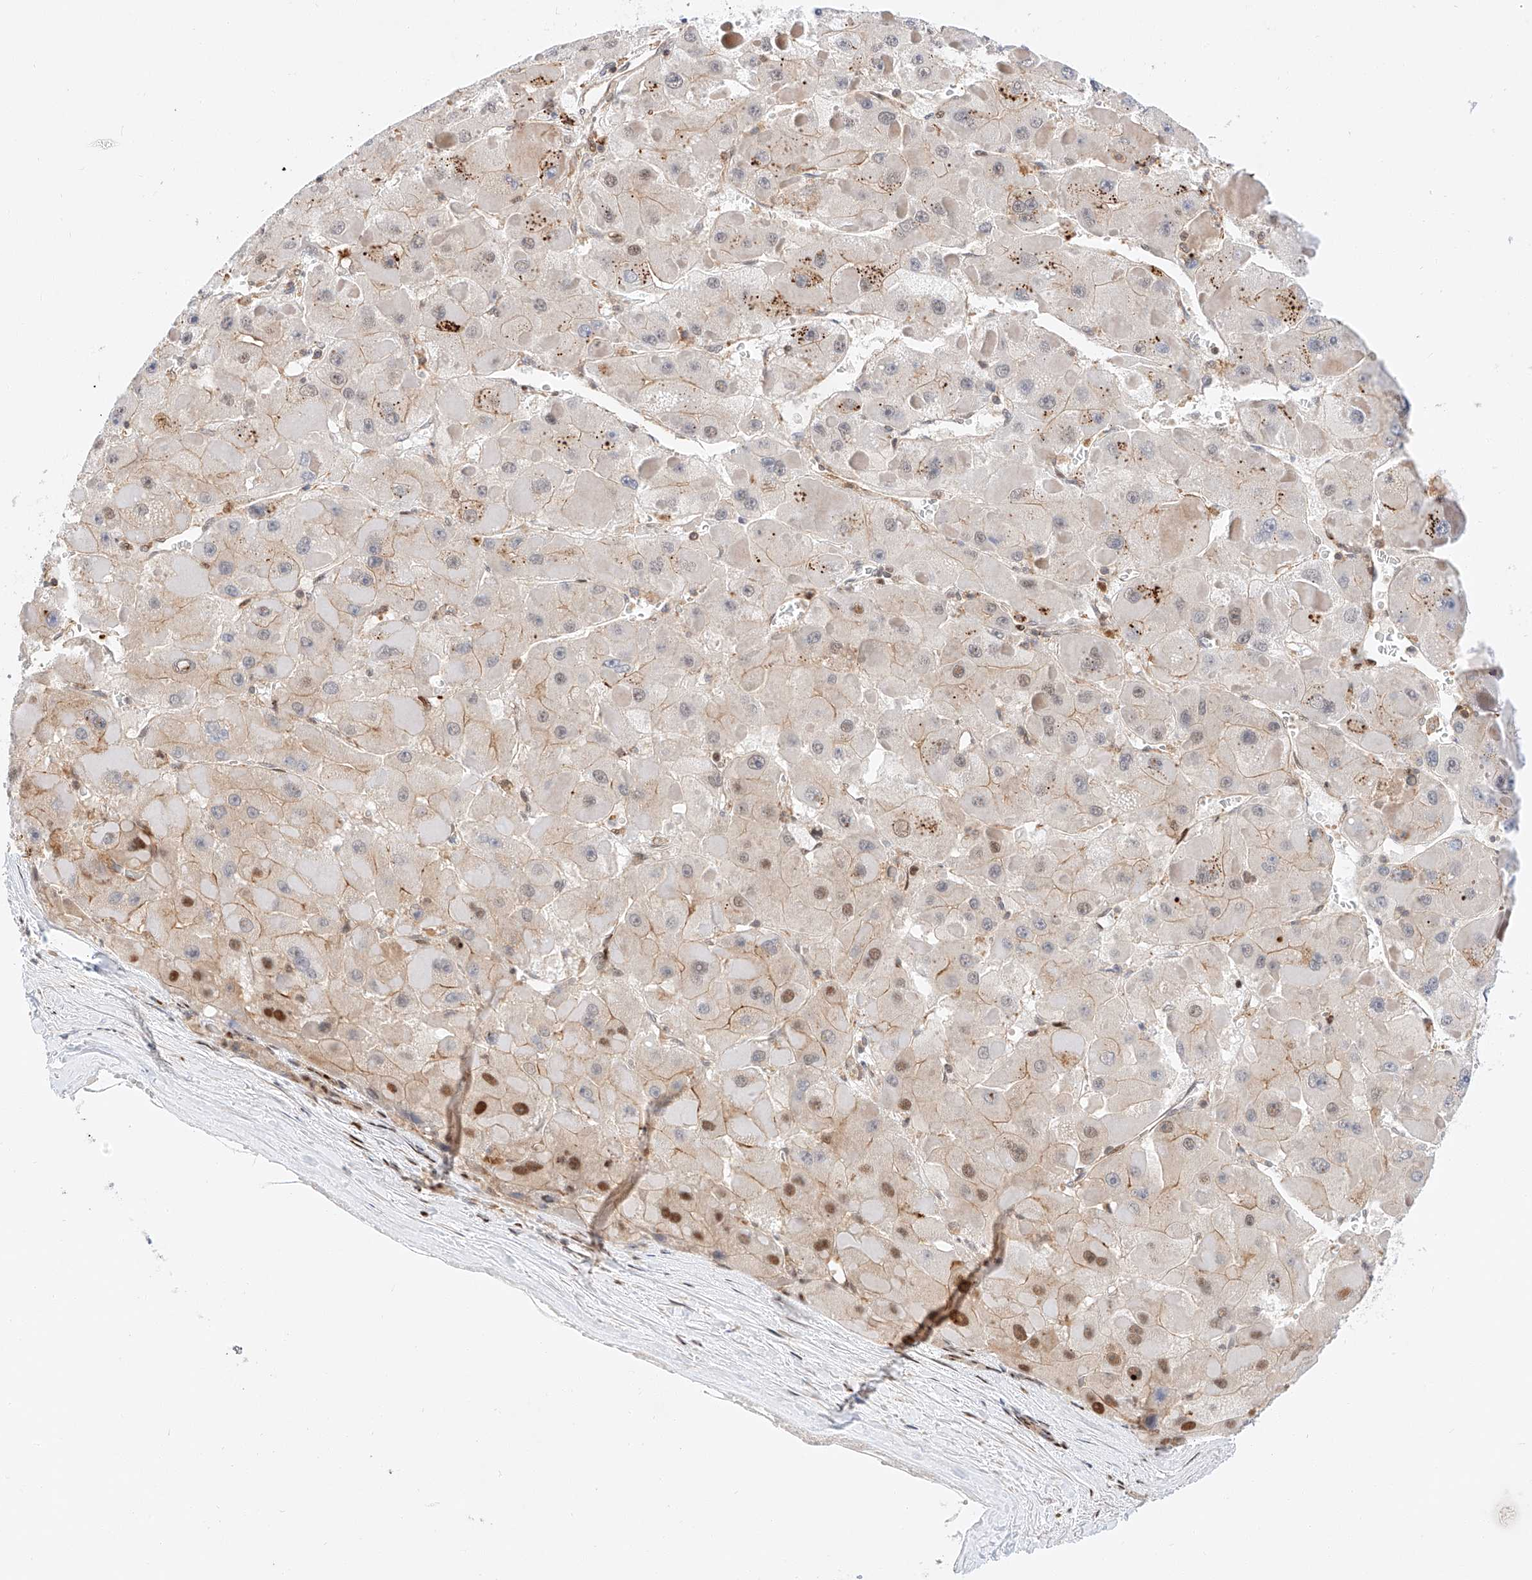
{"staining": {"intensity": "moderate", "quantity": "<25%", "location": "nuclear"}, "tissue": "liver cancer", "cell_type": "Tumor cells", "image_type": "cancer", "snomed": [{"axis": "morphology", "description": "Carcinoma, Hepatocellular, NOS"}, {"axis": "topography", "description": "Liver"}], "caption": "This is a micrograph of immunohistochemistry (IHC) staining of liver cancer (hepatocellular carcinoma), which shows moderate positivity in the nuclear of tumor cells.", "gene": "HDAC9", "patient": {"sex": "female", "age": 73}}